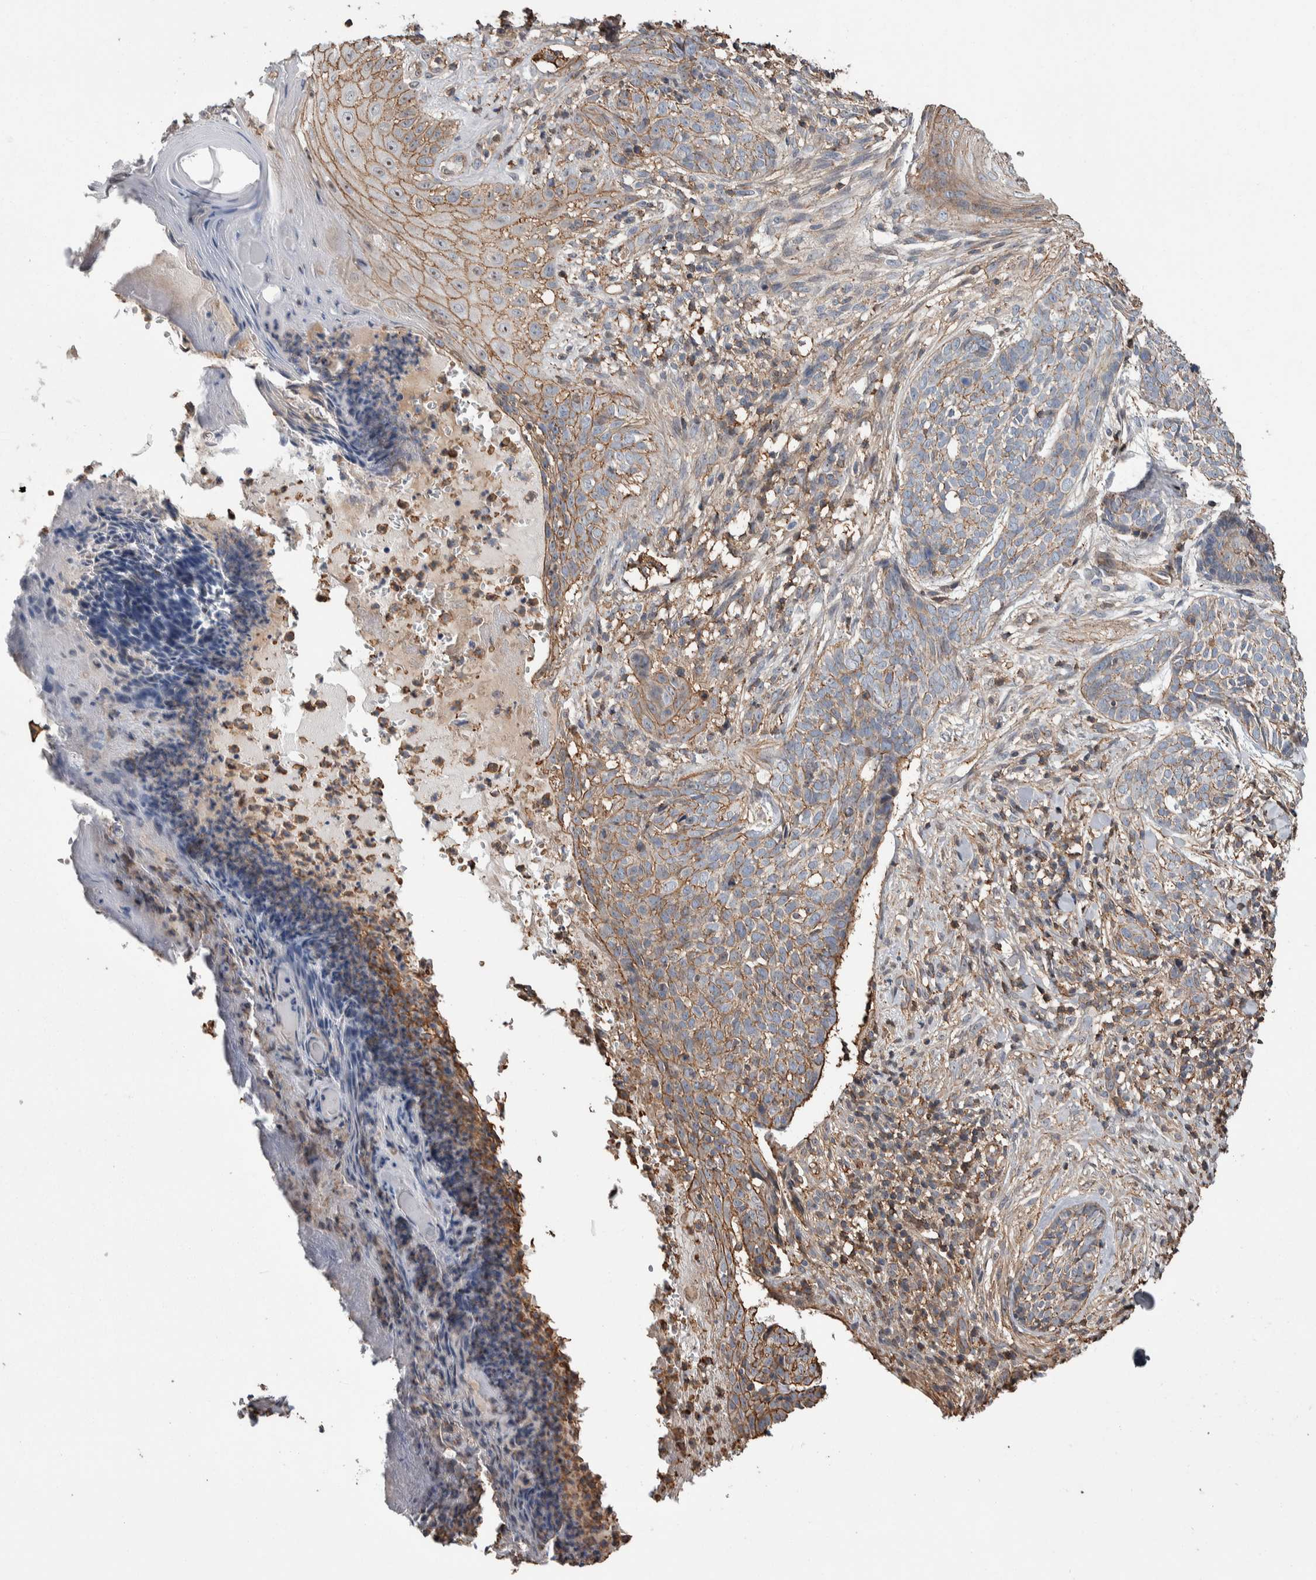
{"staining": {"intensity": "weak", "quantity": ">75%", "location": "cytoplasmic/membranous"}, "tissue": "skin cancer", "cell_type": "Tumor cells", "image_type": "cancer", "snomed": [{"axis": "morphology", "description": "Normal tissue, NOS"}, {"axis": "morphology", "description": "Basal cell carcinoma"}, {"axis": "topography", "description": "Skin"}], "caption": "Skin cancer stained for a protein (brown) shows weak cytoplasmic/membranous positive expression in approximately >75% of tumor cells.", "gene": "ENPP2", "patient": {"sex": "male", "age": 67}}